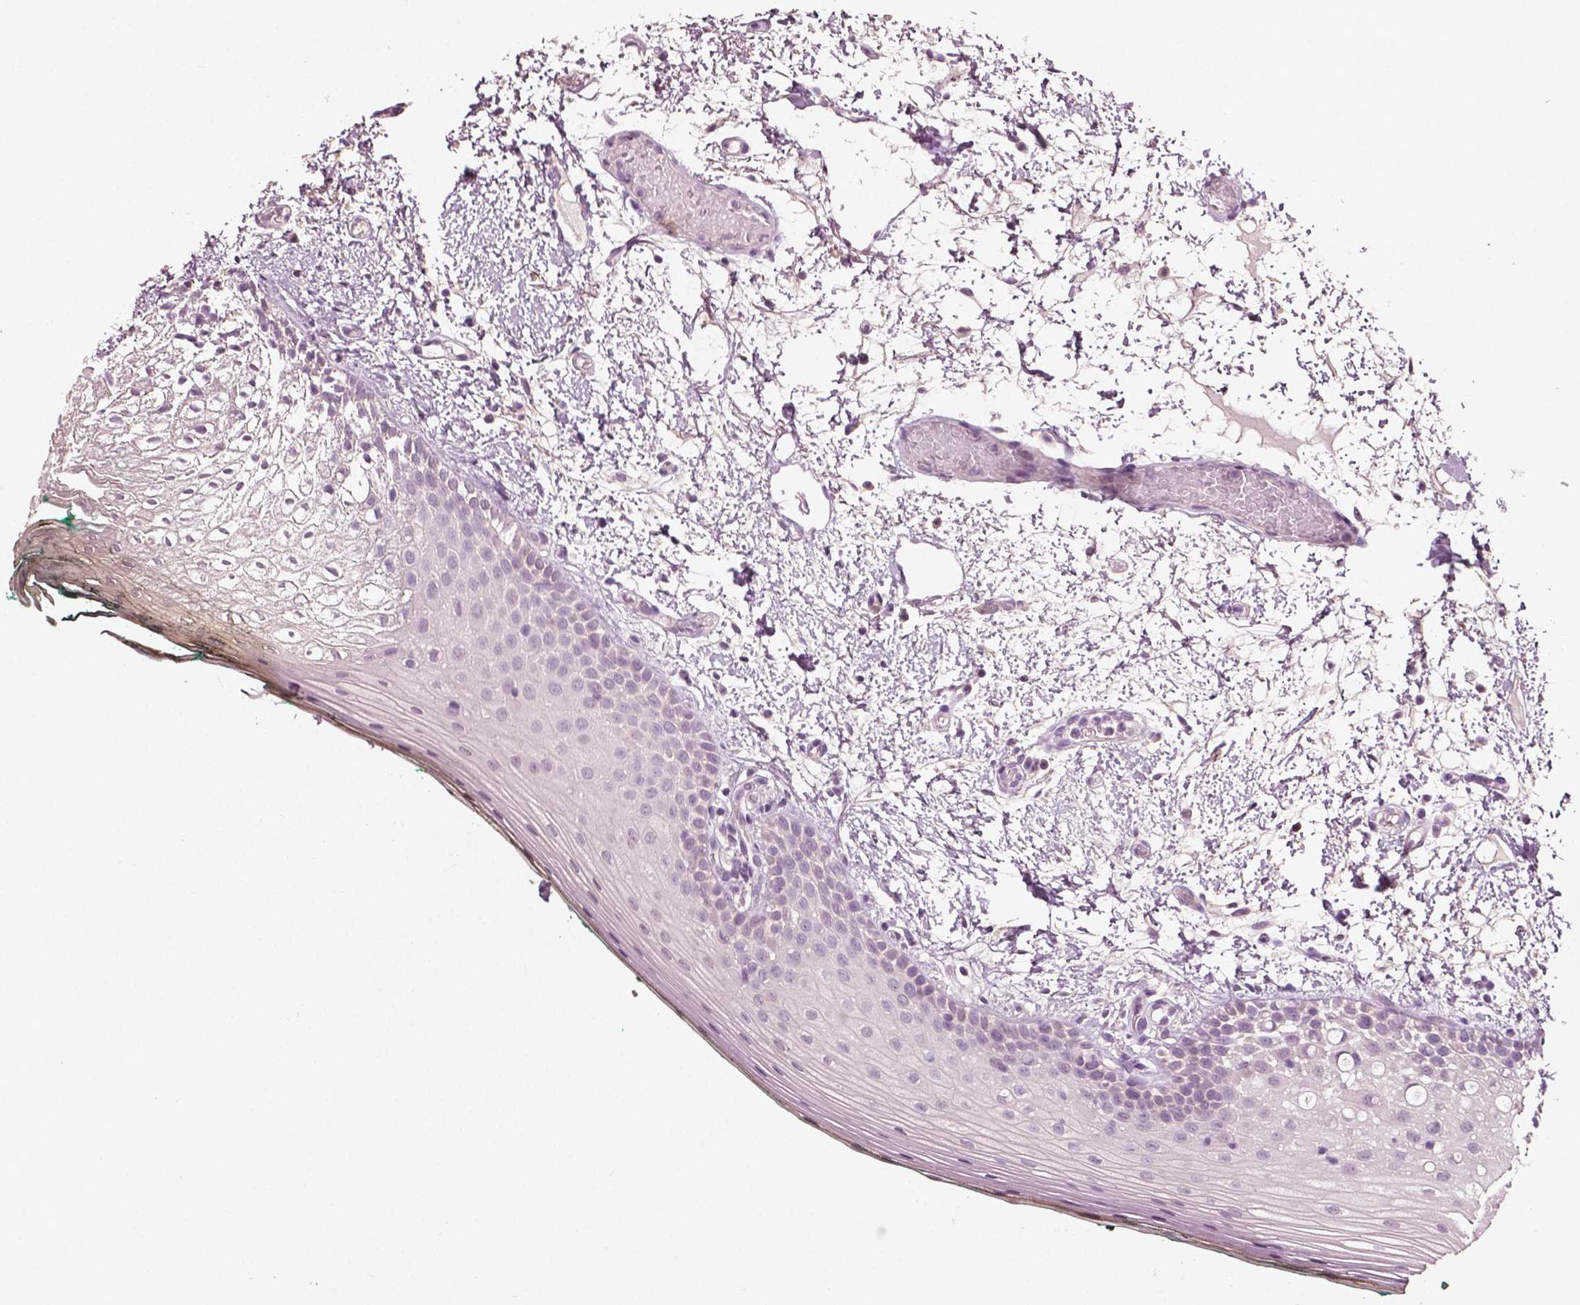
{"staining": {"intensity": "negative", "quantity": "none", "location": "none"}, "tissue": "oral mucosa", "cell_type": "Squamous epithelial cells", "image_type": "normal", "snomed": [{"axis": "morphology", "description": "Normal tissue, NOS"}, {"axis": "topography", "description": "Oral tissue"}], "caption": "DAB immunohistochemical staining of benign human oral mucosa demonstrates no significant expression in squamous epithelial cells. (DAB immunohistochemistry visualized using brightfield microscopy, high magnification).", "gene": "PLA2R1", "patient": {"sex": "female", "age": 83}}